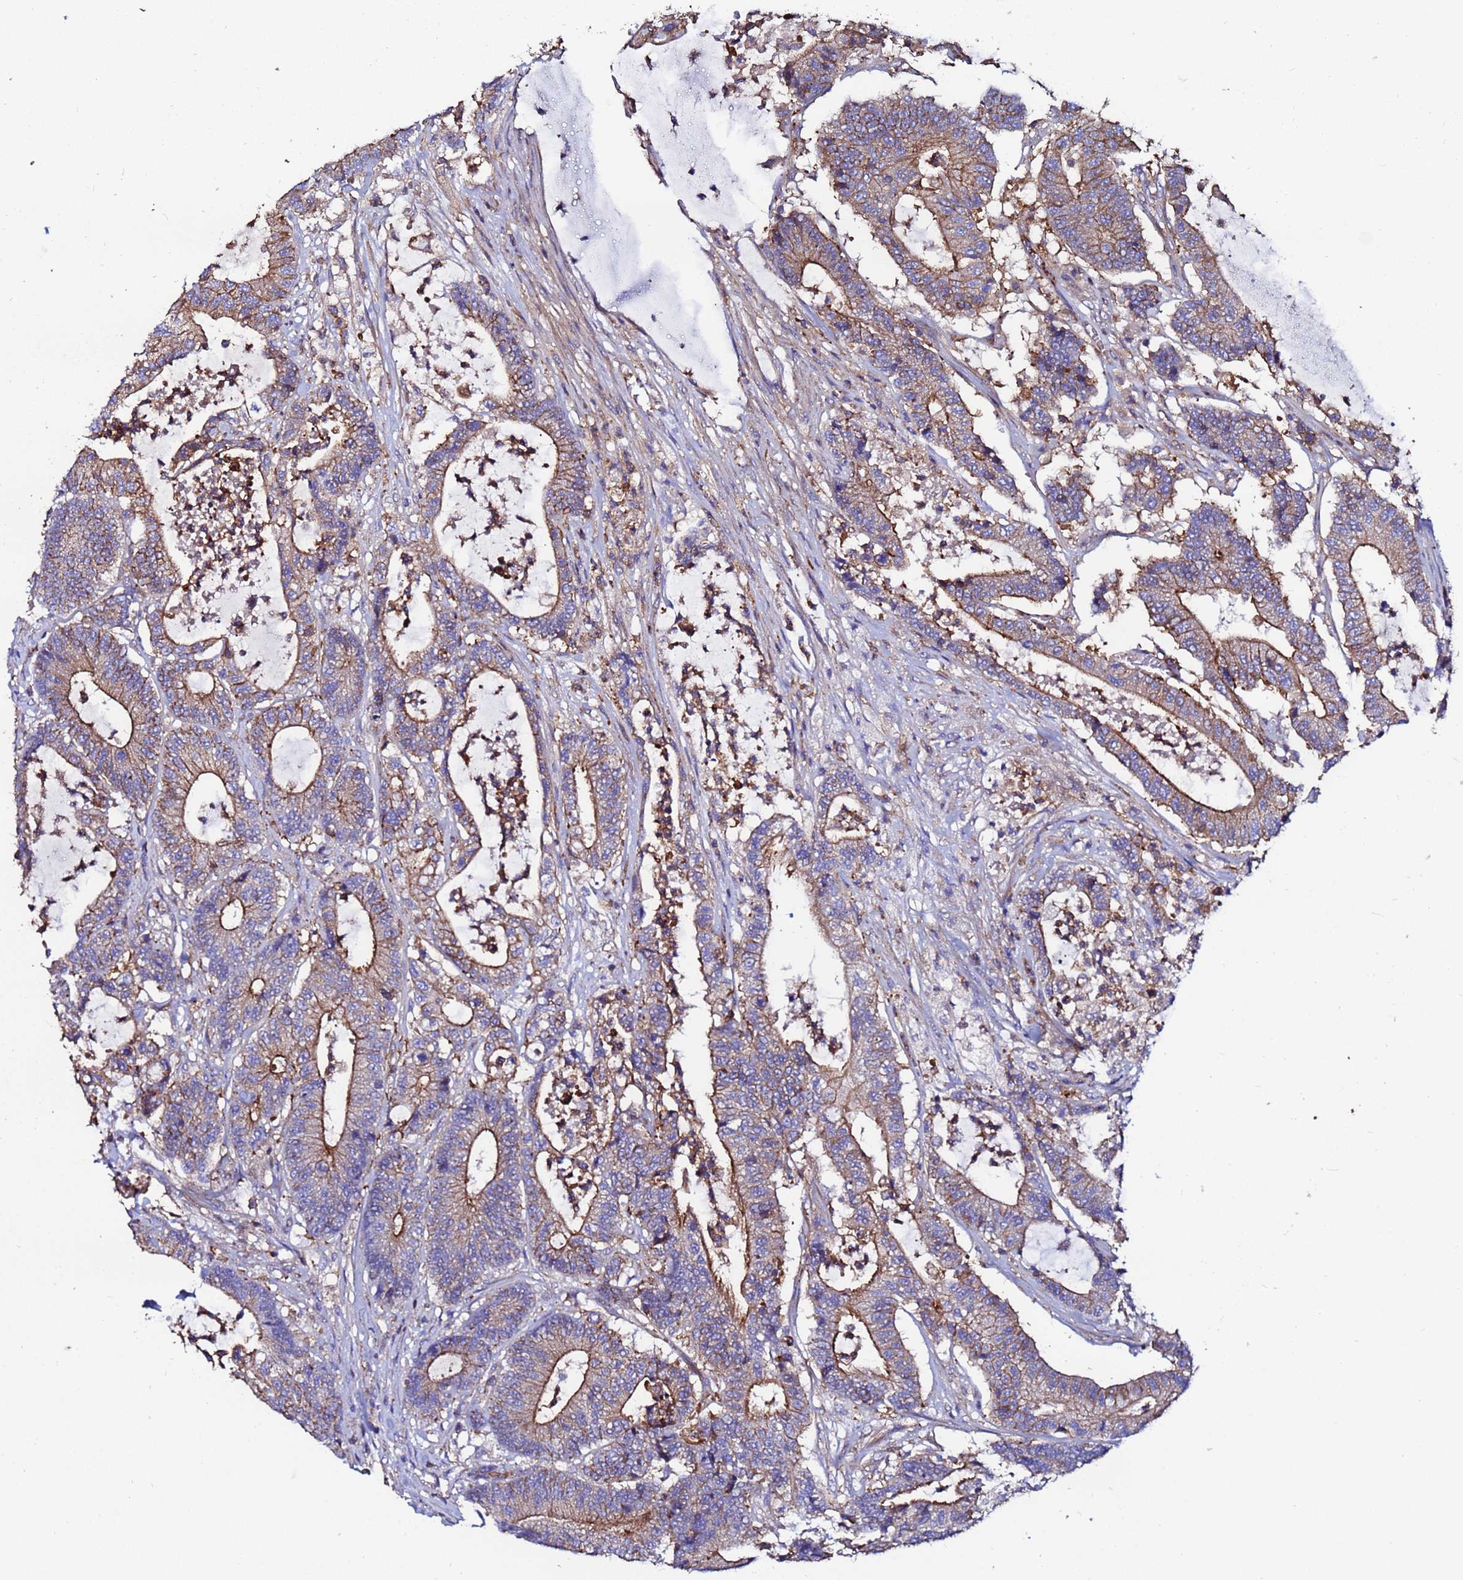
{"staining": {"intensity": "moderate", "quantity": "25%-75%", "location": "cytoplasmic/membranous"}, "tissue": "colorectal cancer", "cell_type": "Tumor cells", "image_type": "cancer", "snomed": [{"axis": "morphology", "description": "Adenocarcinoma, NOS"}, {"axis": "topography", "description": "Colon"}], "caption": "Immunohistochemical staining of human adenocarcinoma (colorectal) displays medium levels of moderate cytoplasmic/membranous protein positivity in approximately 25%-75% of tumor cells.", "gene": "POTEE", "patient": {"sex": "female", "age": 84}}